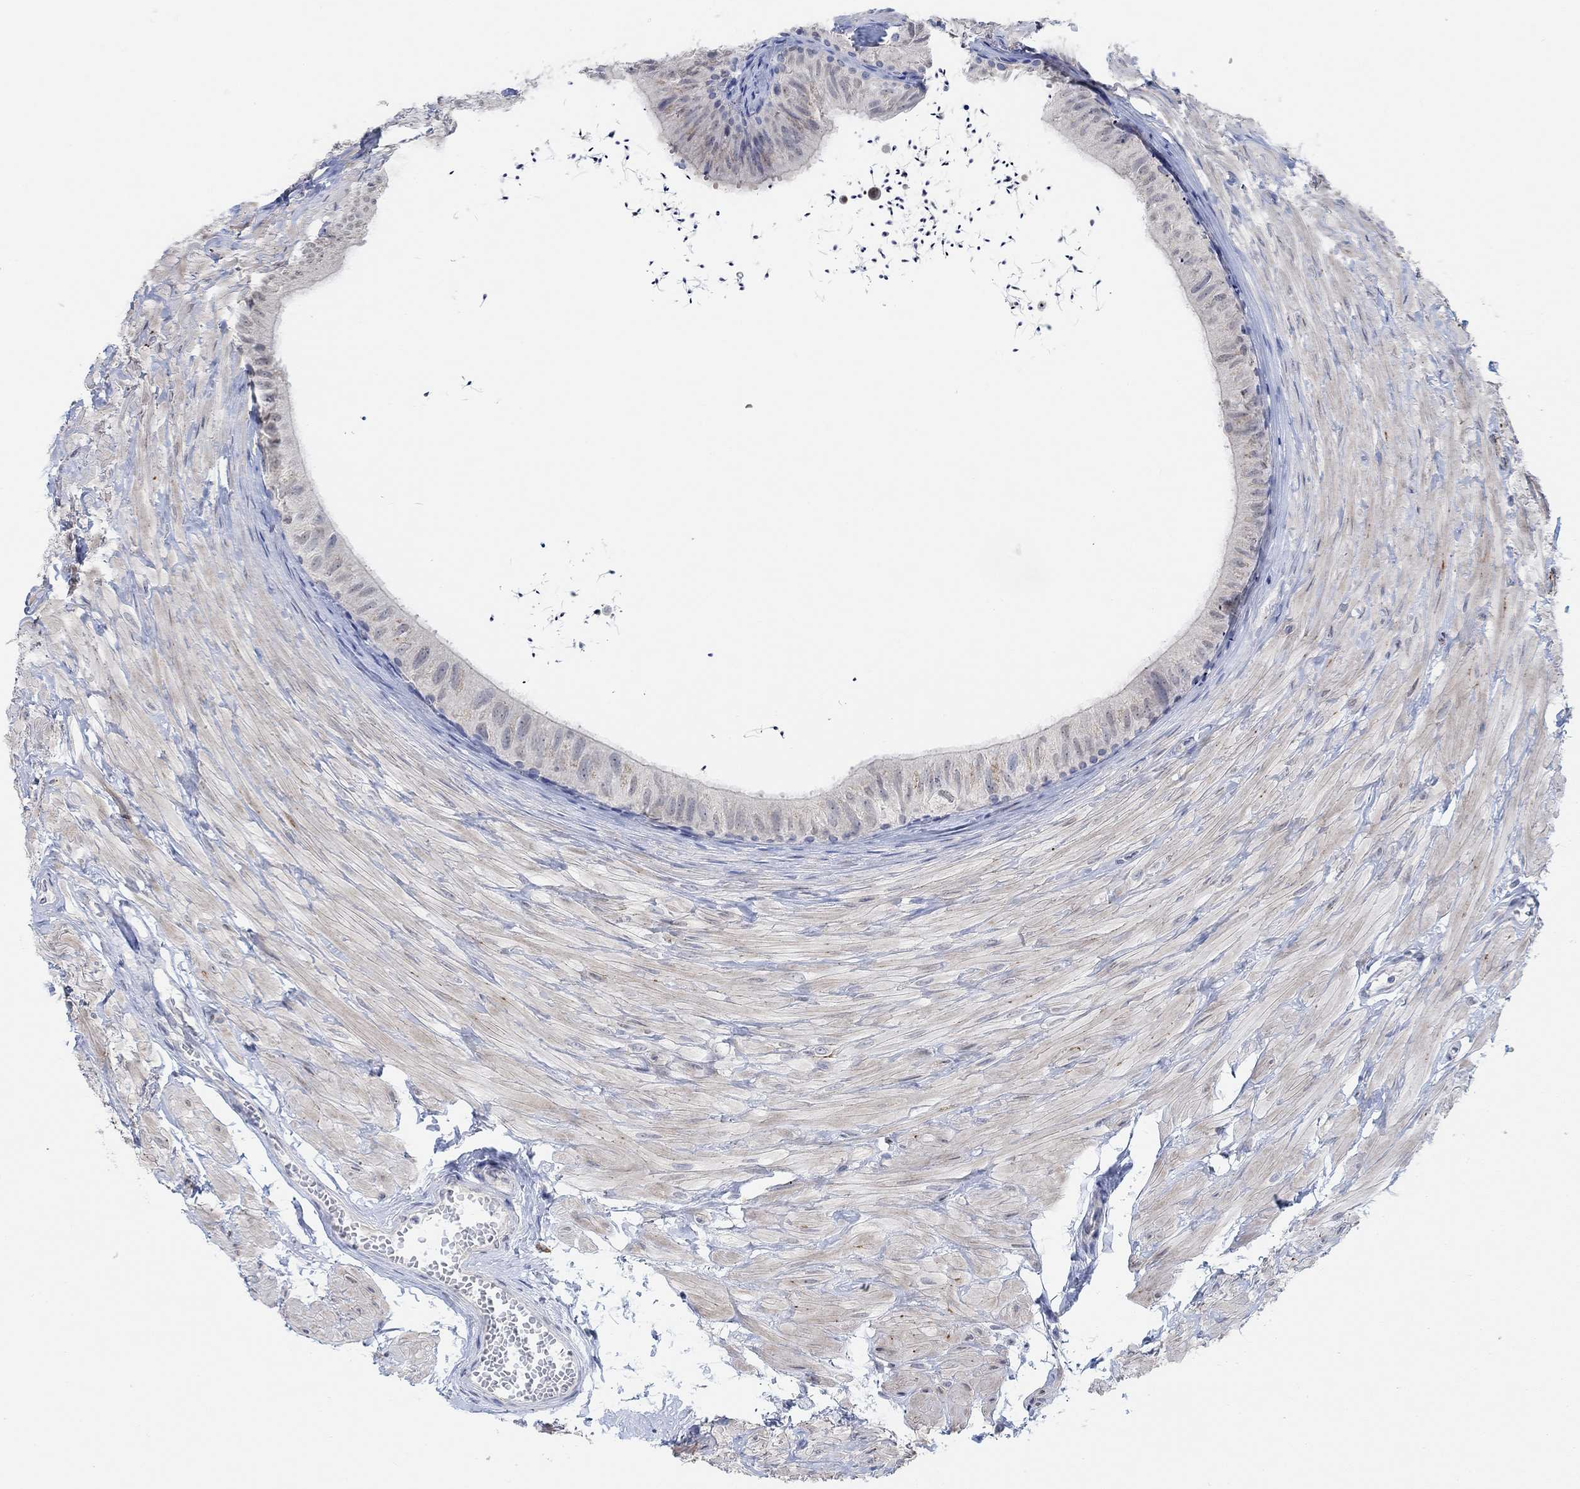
{"staining": {"intensity": "negative", "quantity": "none", "location": "none"}, "tissue": "epididymis", "cell_type": "Glandular cells", "image_type": "normal", "snomed": [{"axis": "morphology", "description": "Normal tissue, NOS"}, {"axis": "topography", "description": "Epididymis"}], "caption": "The immunohistochemistry histopathology image has no significant expression in glandular cells of epididymis. Brightfield microscopy of immunohistochemistry (IHC) stained with DAB (brown) and hematoxylin (blue), captured at high magnification.", "gene": "RIMS1", "patient": {"sex": "male", "age": 32}}